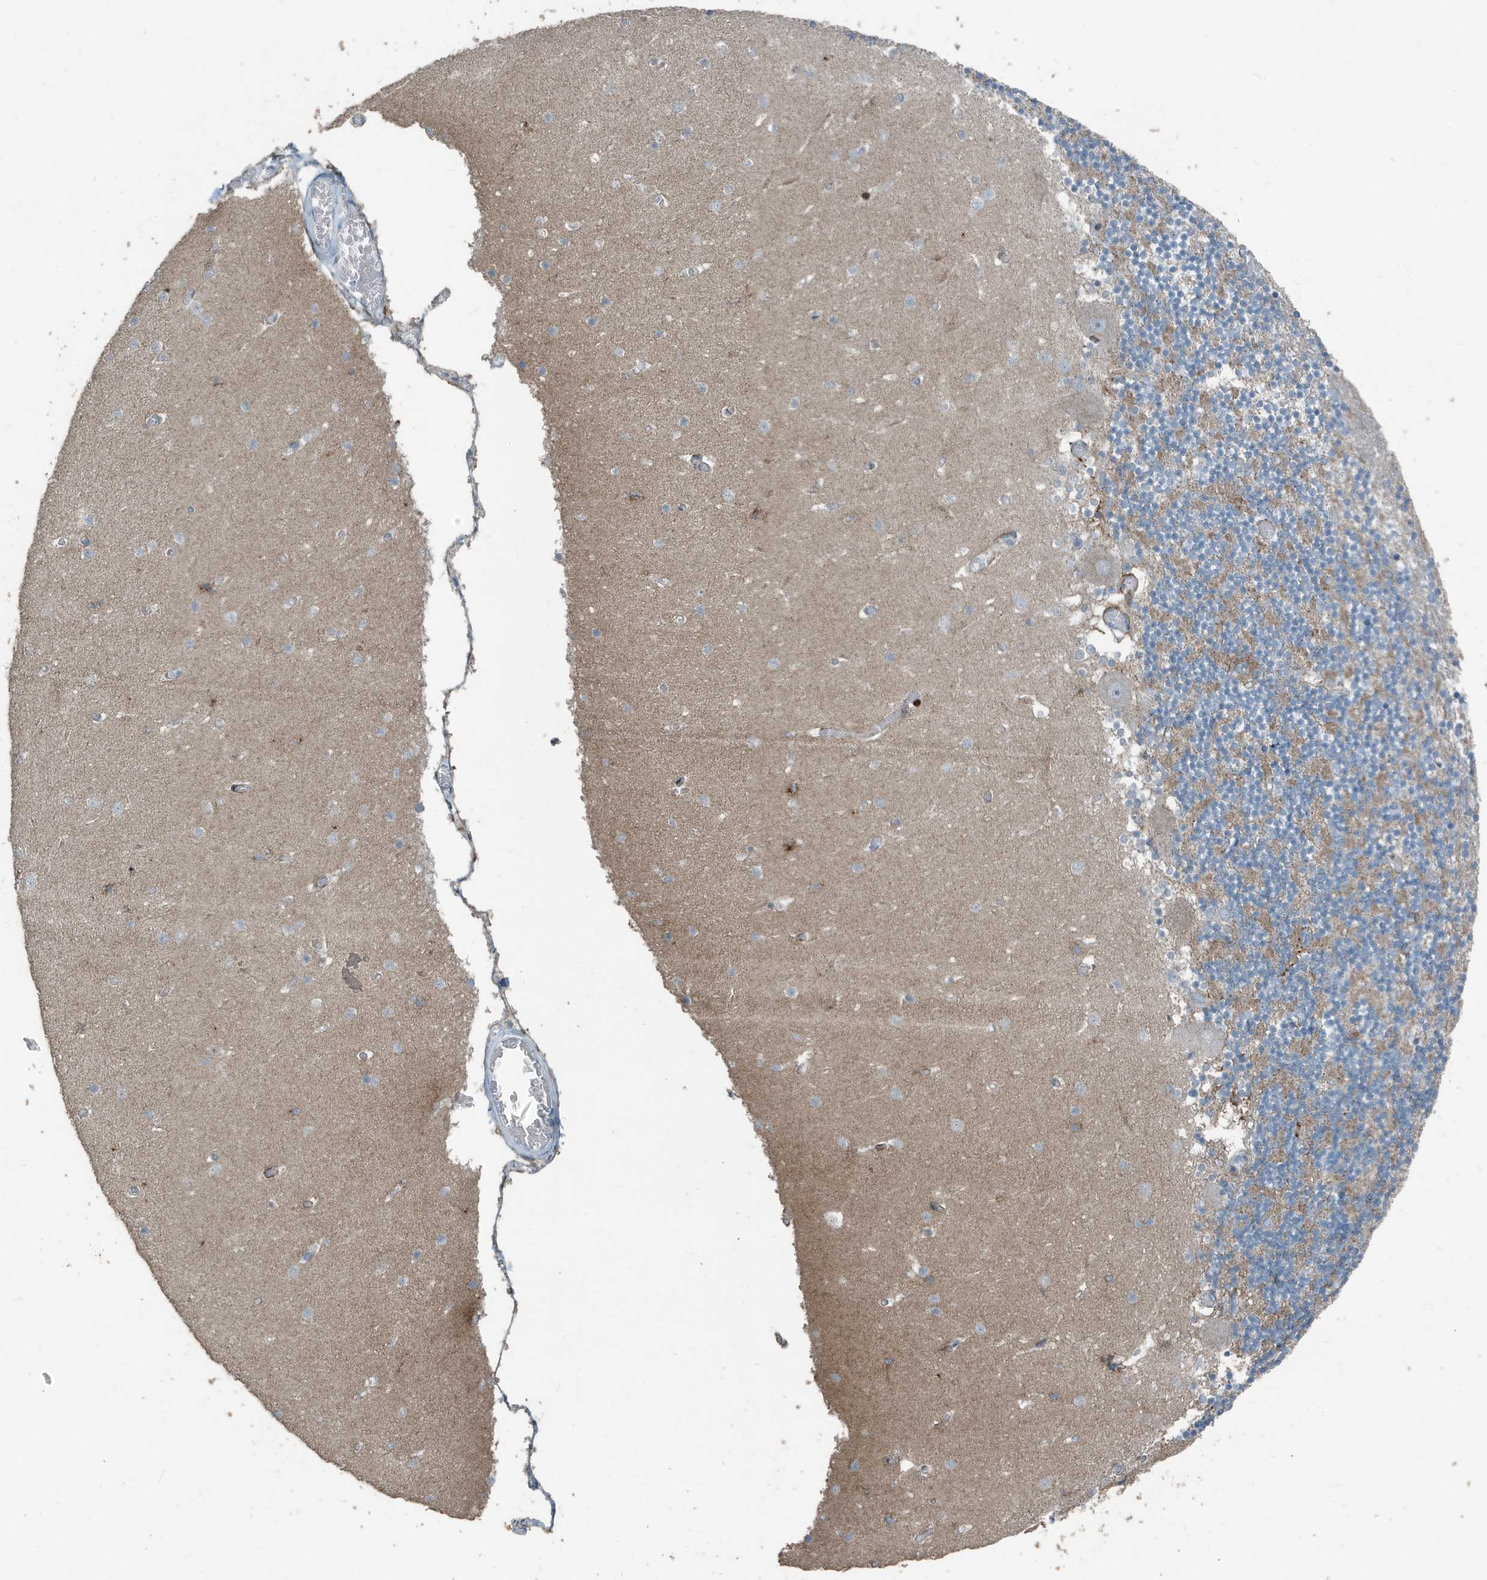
{"staining": {"intensity": "negative", "quantity": "none", "location": "none"}, "tissue": "cerebellum", "cell_type": "Cells in granular layer", "image_type": "normal", "snomed": [{"axis": "morphology", "description": "Normal tissue, NOS"}, {"axis": "topography", "description": "Cerebellum"}], "caption": "High power microscopy micrograph of an immunohistochemistry (IHC) histopathology image of benign cerebellum, revealing no significant staining in cells in granular layer.", "gene": "FAM162A", "patient": {"sex": "female", "age": 28}}